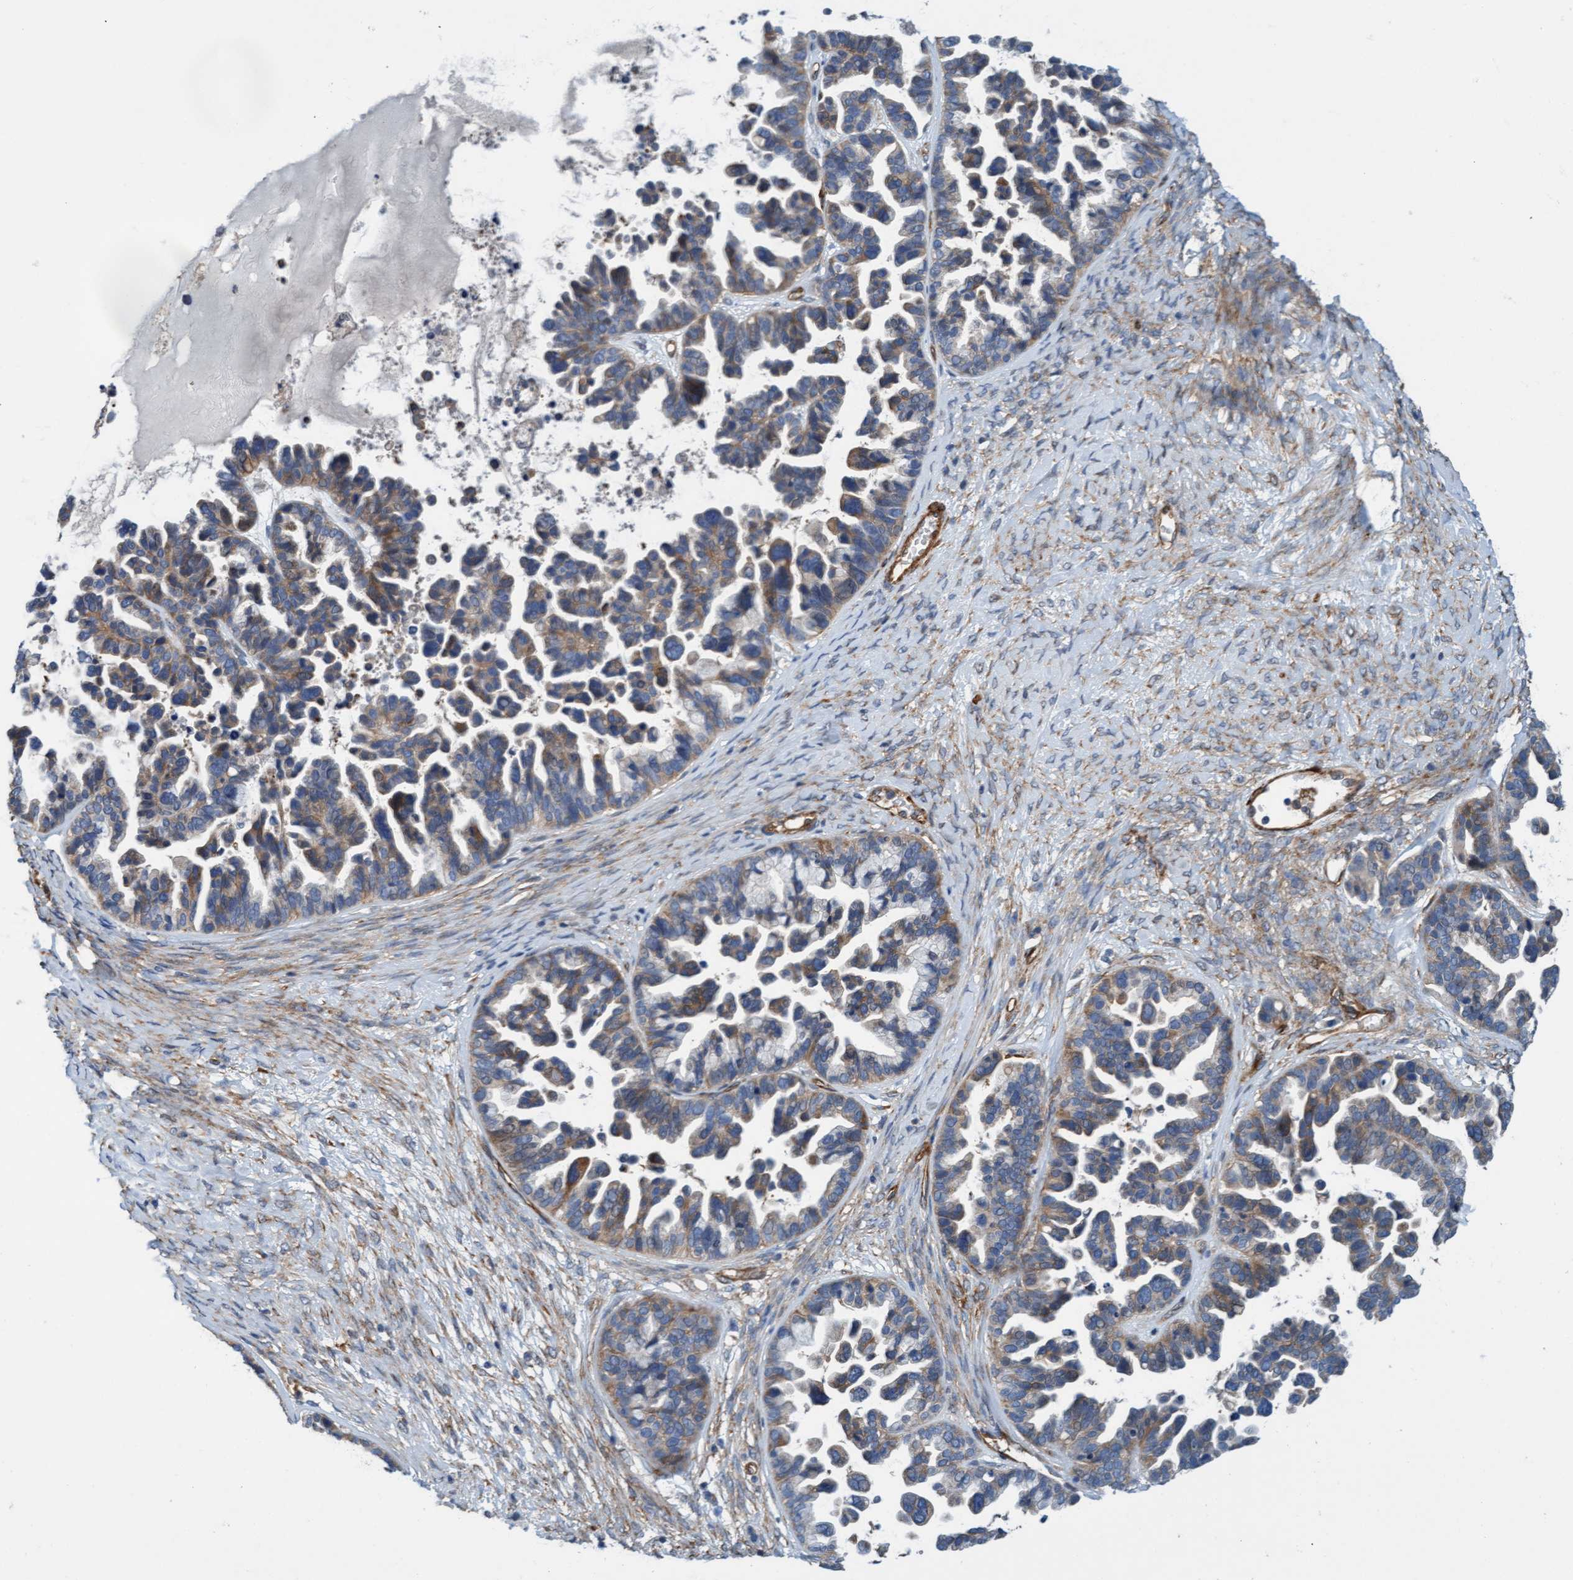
{"staining": {"intensity": "weak", "quantity": ">75%", "location": "cytoplasmic/membranous"}, "tissue": "ovarian cancer", "cell_type": "Tumor cells", "image_type": "cancer", "snomed": [{"axis": "morphology", "description": "Cystadenocarcinoma, serous, NOS"}, {"axis": "topography", "description": "Ovary"}], "caption": "Immunohistochemical staining of human ovarian serous cystadenocarcinoma reveals low levels of weak cytoplasmic/membranous expression in about >75% of tumor cells.", "gene": "FMNL3", "patient": {"sex": "female", "age": 56}}